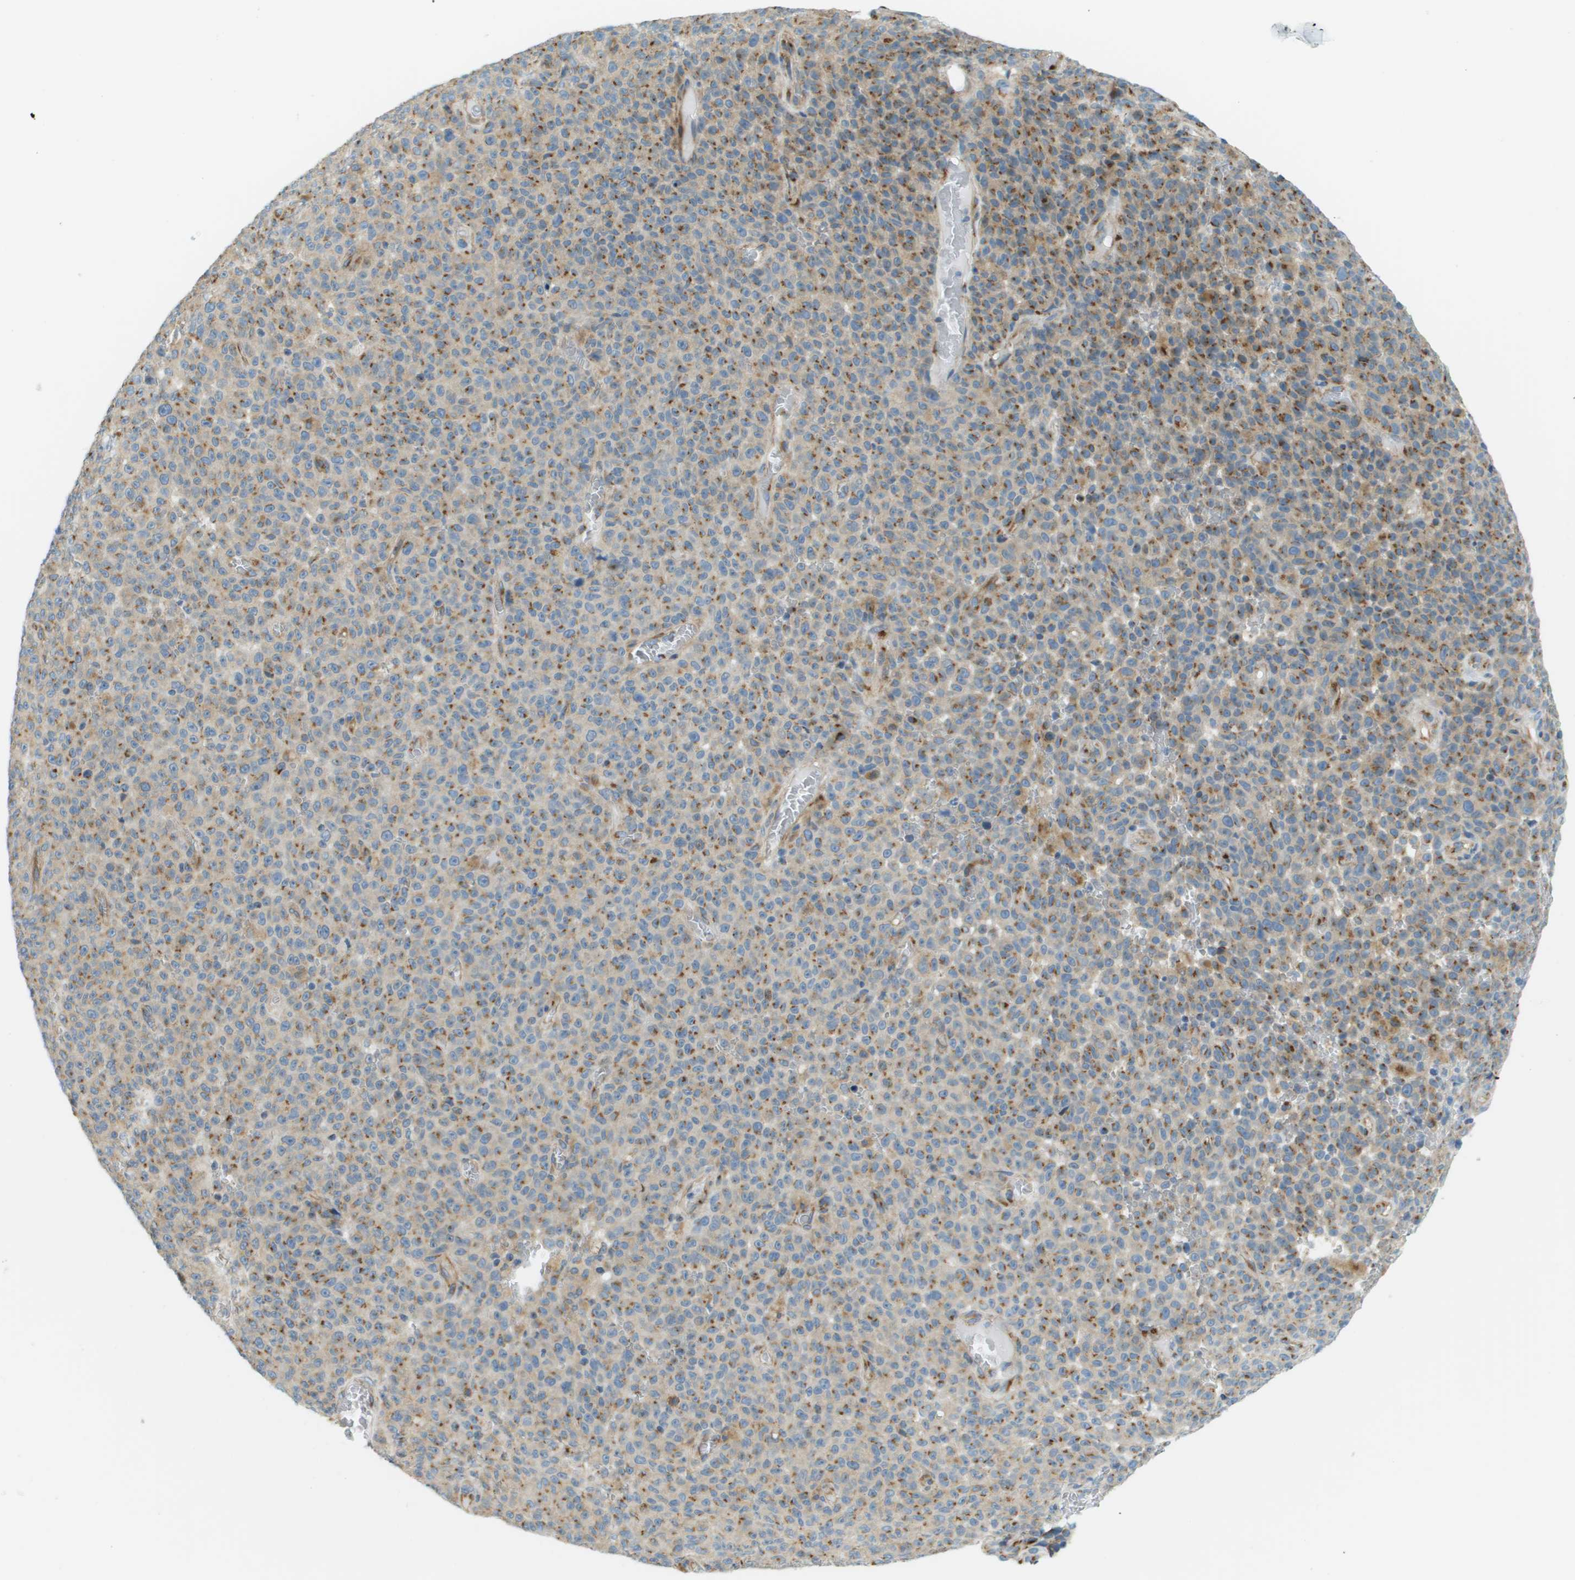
{"staining": {"intensity": "moderate", "quantity": ">75%", "location": "cytoplasmic/membranous"}, "tissue": "melanoma", "cell_type": "Tumor cells", "image_type": "cancer", "snomed": [{"axis": "morphology", "description": "Malignant melanoma, NOS"}, {"axis": "topography", "description": "Skin"}], "caption": "Immunohistochemical staining of malignant melanoma exhibits moderate cytoplasmic/membranous protein positivity in approximately >75% of tumor cells. Nuclei are stained in blue.", "gene": "ACBD3", "patient": {"sex": "female", "age": 82}}